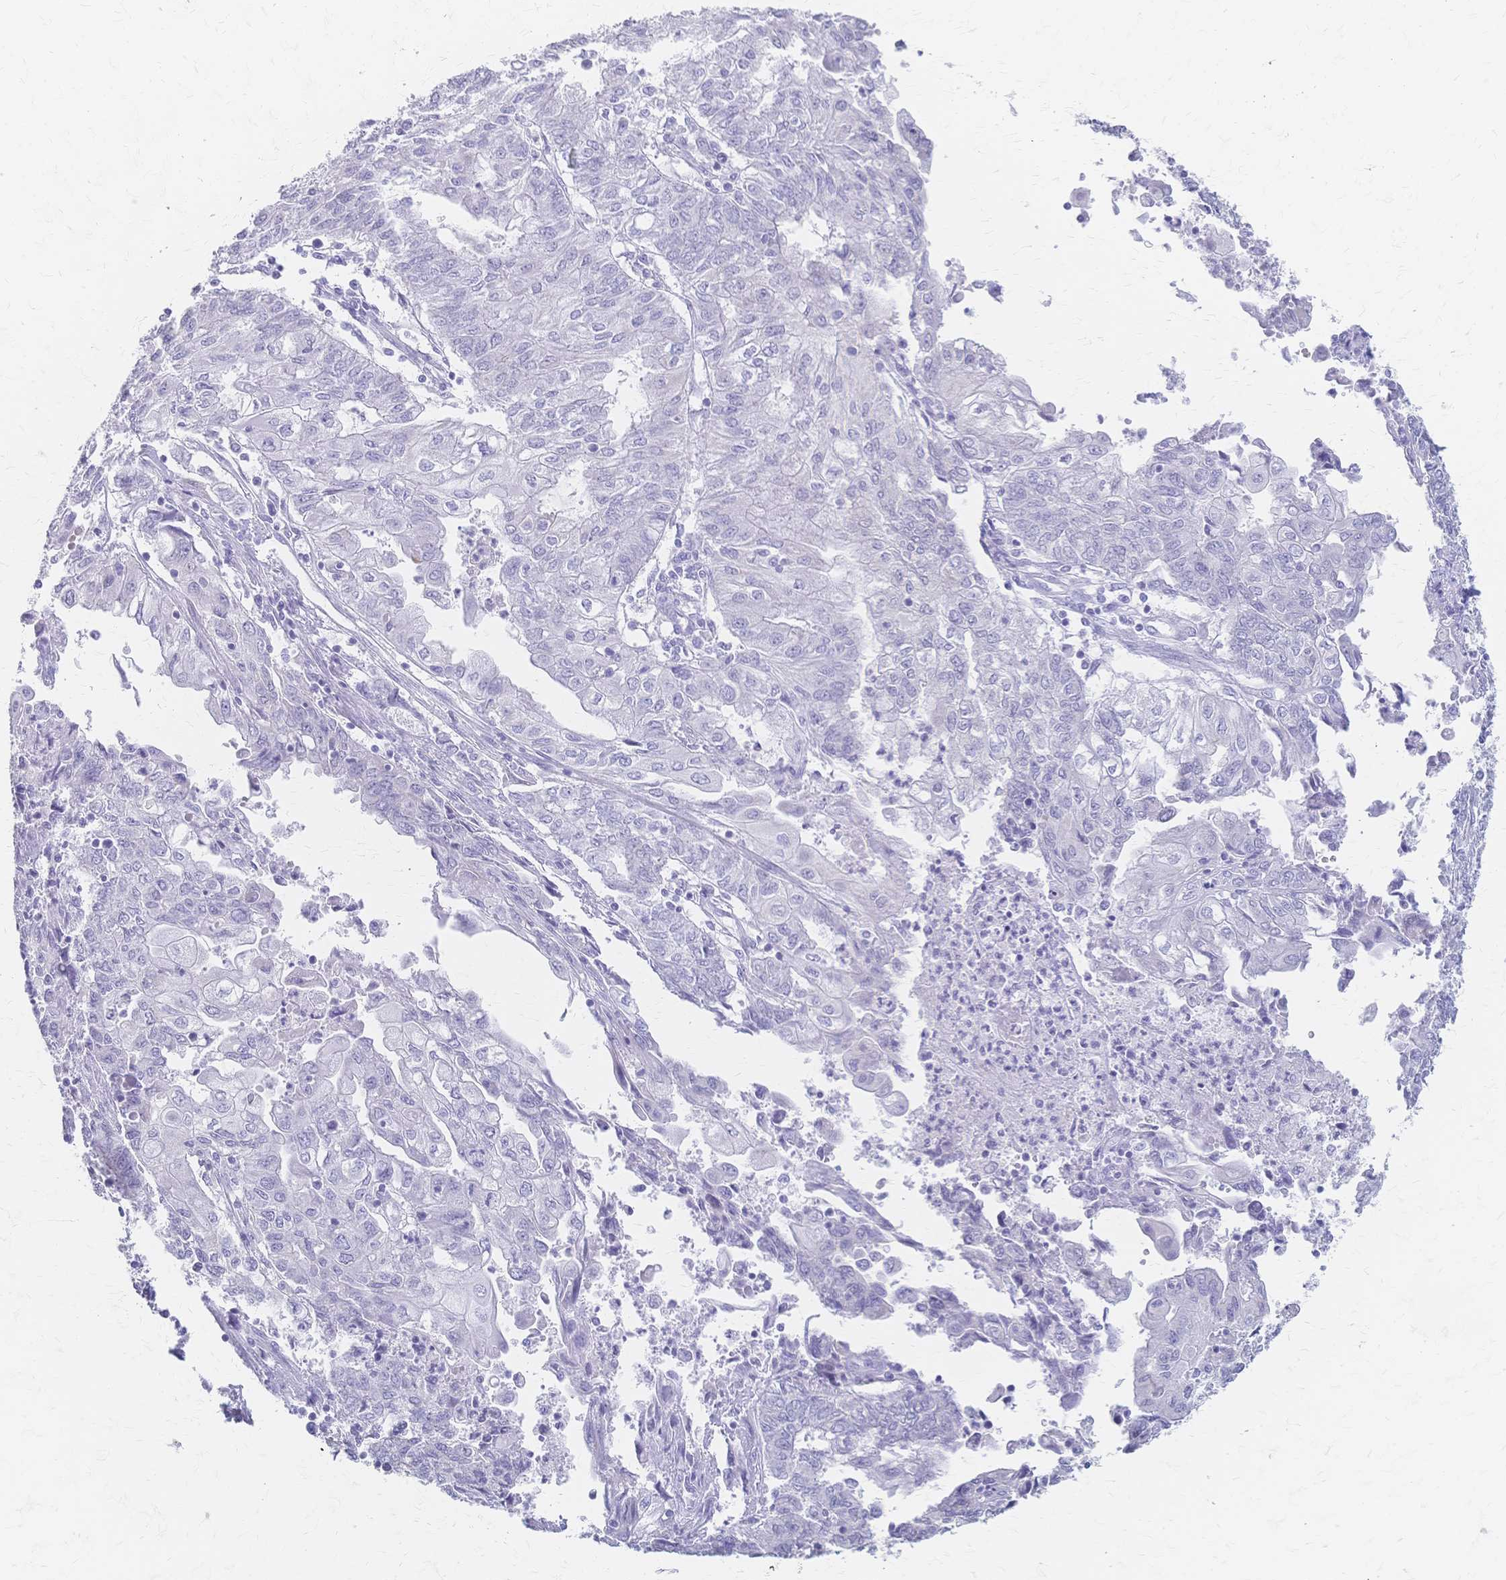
{"staining": {"intensity": "negative", "quantity": "none", "location": "none"}, "tissue": "endometrial cancer", "cell_type": "Tumor cells", "image_type": "cancer", "snomed": [{"axis": "morphology", "description": "Adenocarcinoma, NOS"}, {"axis": "topography", "description": "Endometrium"}], "caption": "Immunohistochemistry (IHC) photomicrograph of human adenocarcinoma (endometrial) stained for a protein (brown), which shows no expression in tumor cells.", "gene": "CYB5A", "patient": {"sex": "female", "age": 54}}